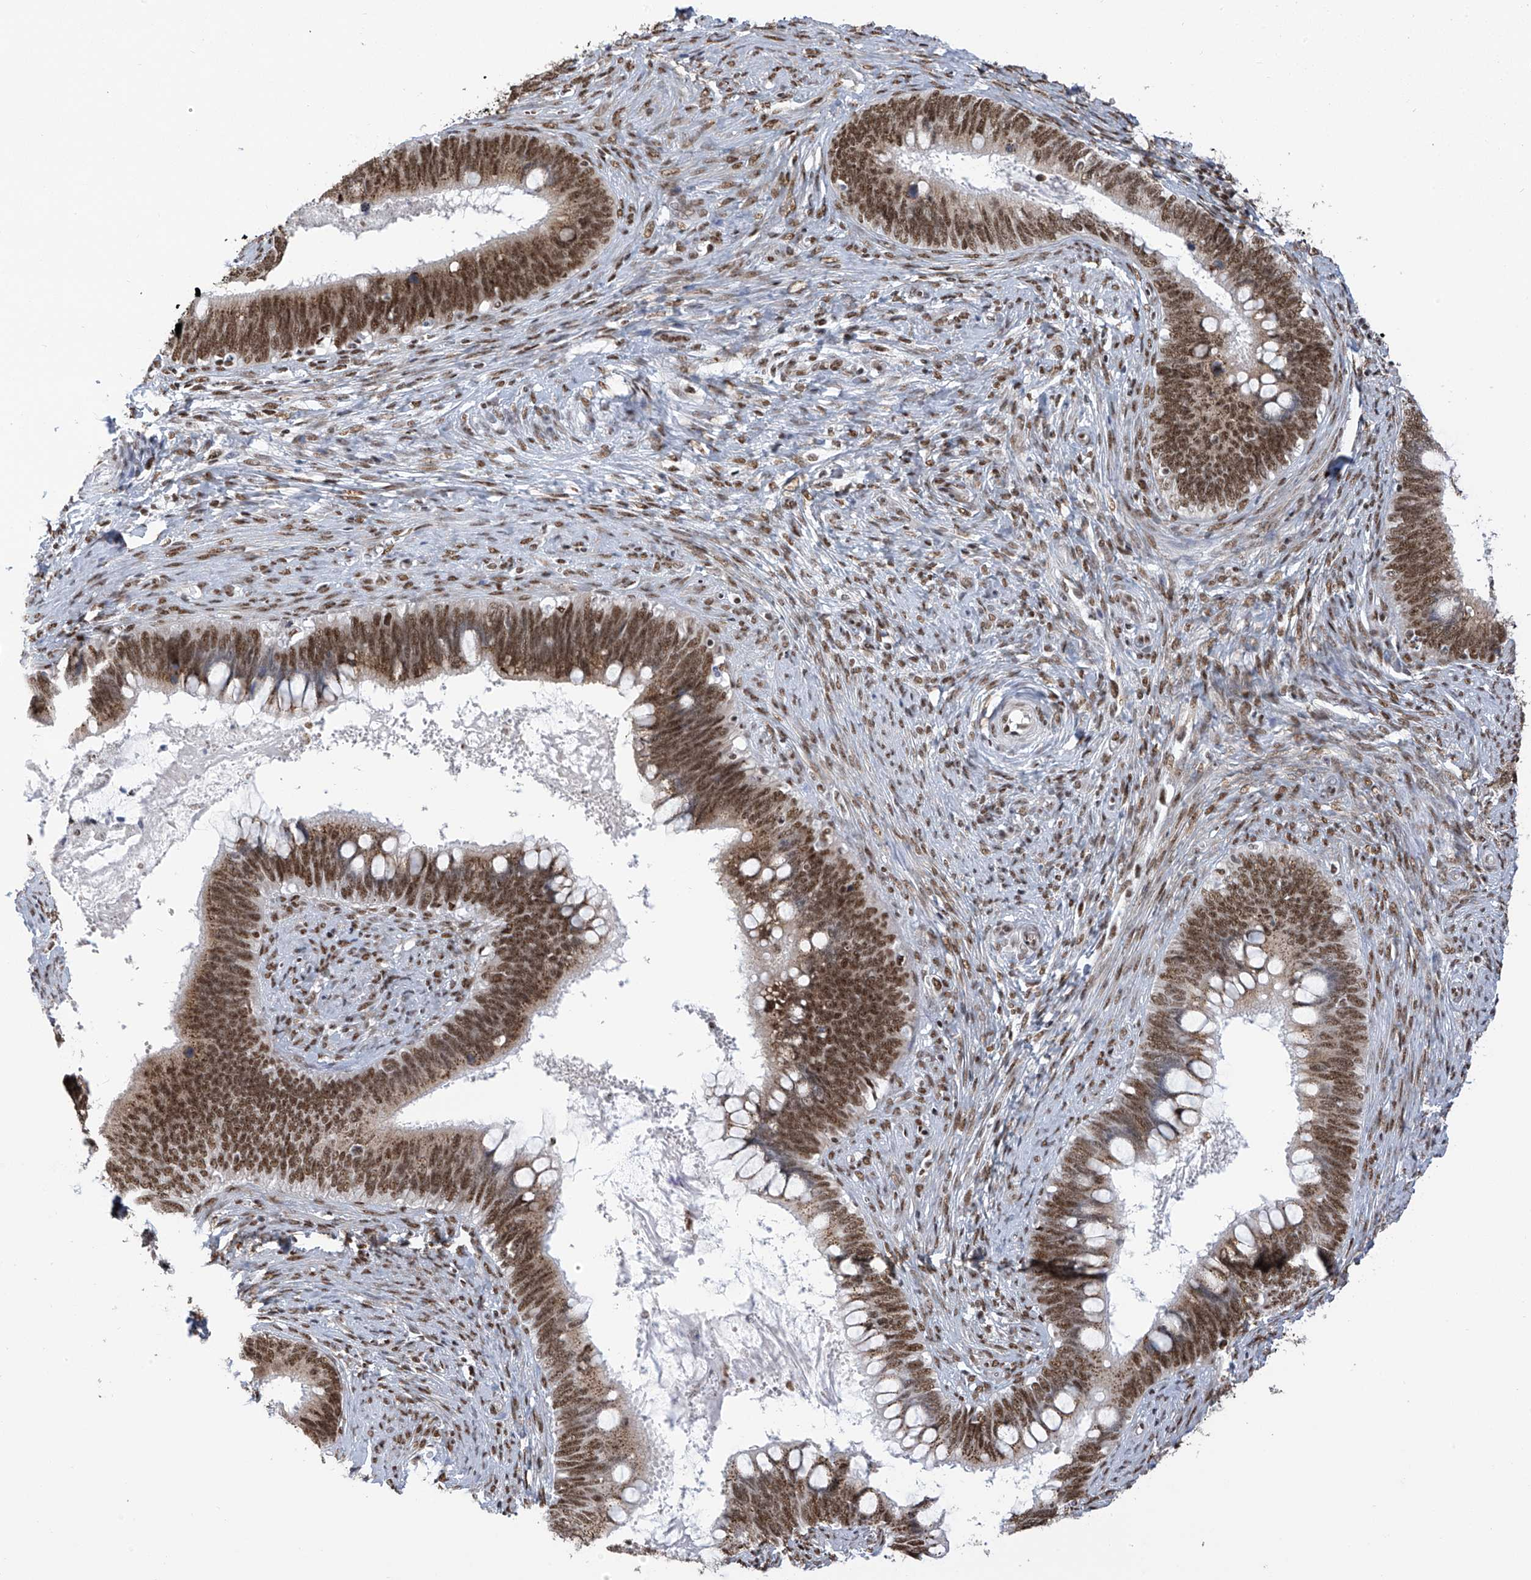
{"staining": {"intensity": "strong", "quantity": ">75%", "location": "cytoplasmic/membranous,nuclear"}, "tissue": "cervical cancer", "cell_type": "Tumor cells", "image_type": "cancer", "snomed": [{"axis": "morphology", "description": "Adenocarcinoma, NOS"}, {"axis": "topography", "description": "Cervix"}], "caption": "Immunohistochemistry photomicrograph of human cervical adenocarcinoma stained for a protein (brown), which reveals high levels of strong cytoplasmic/membranous and nuclear expression in approximately >75% of tumor cells.", "gene": "APLF", "patient": {"sex": "female", "age": 42}}